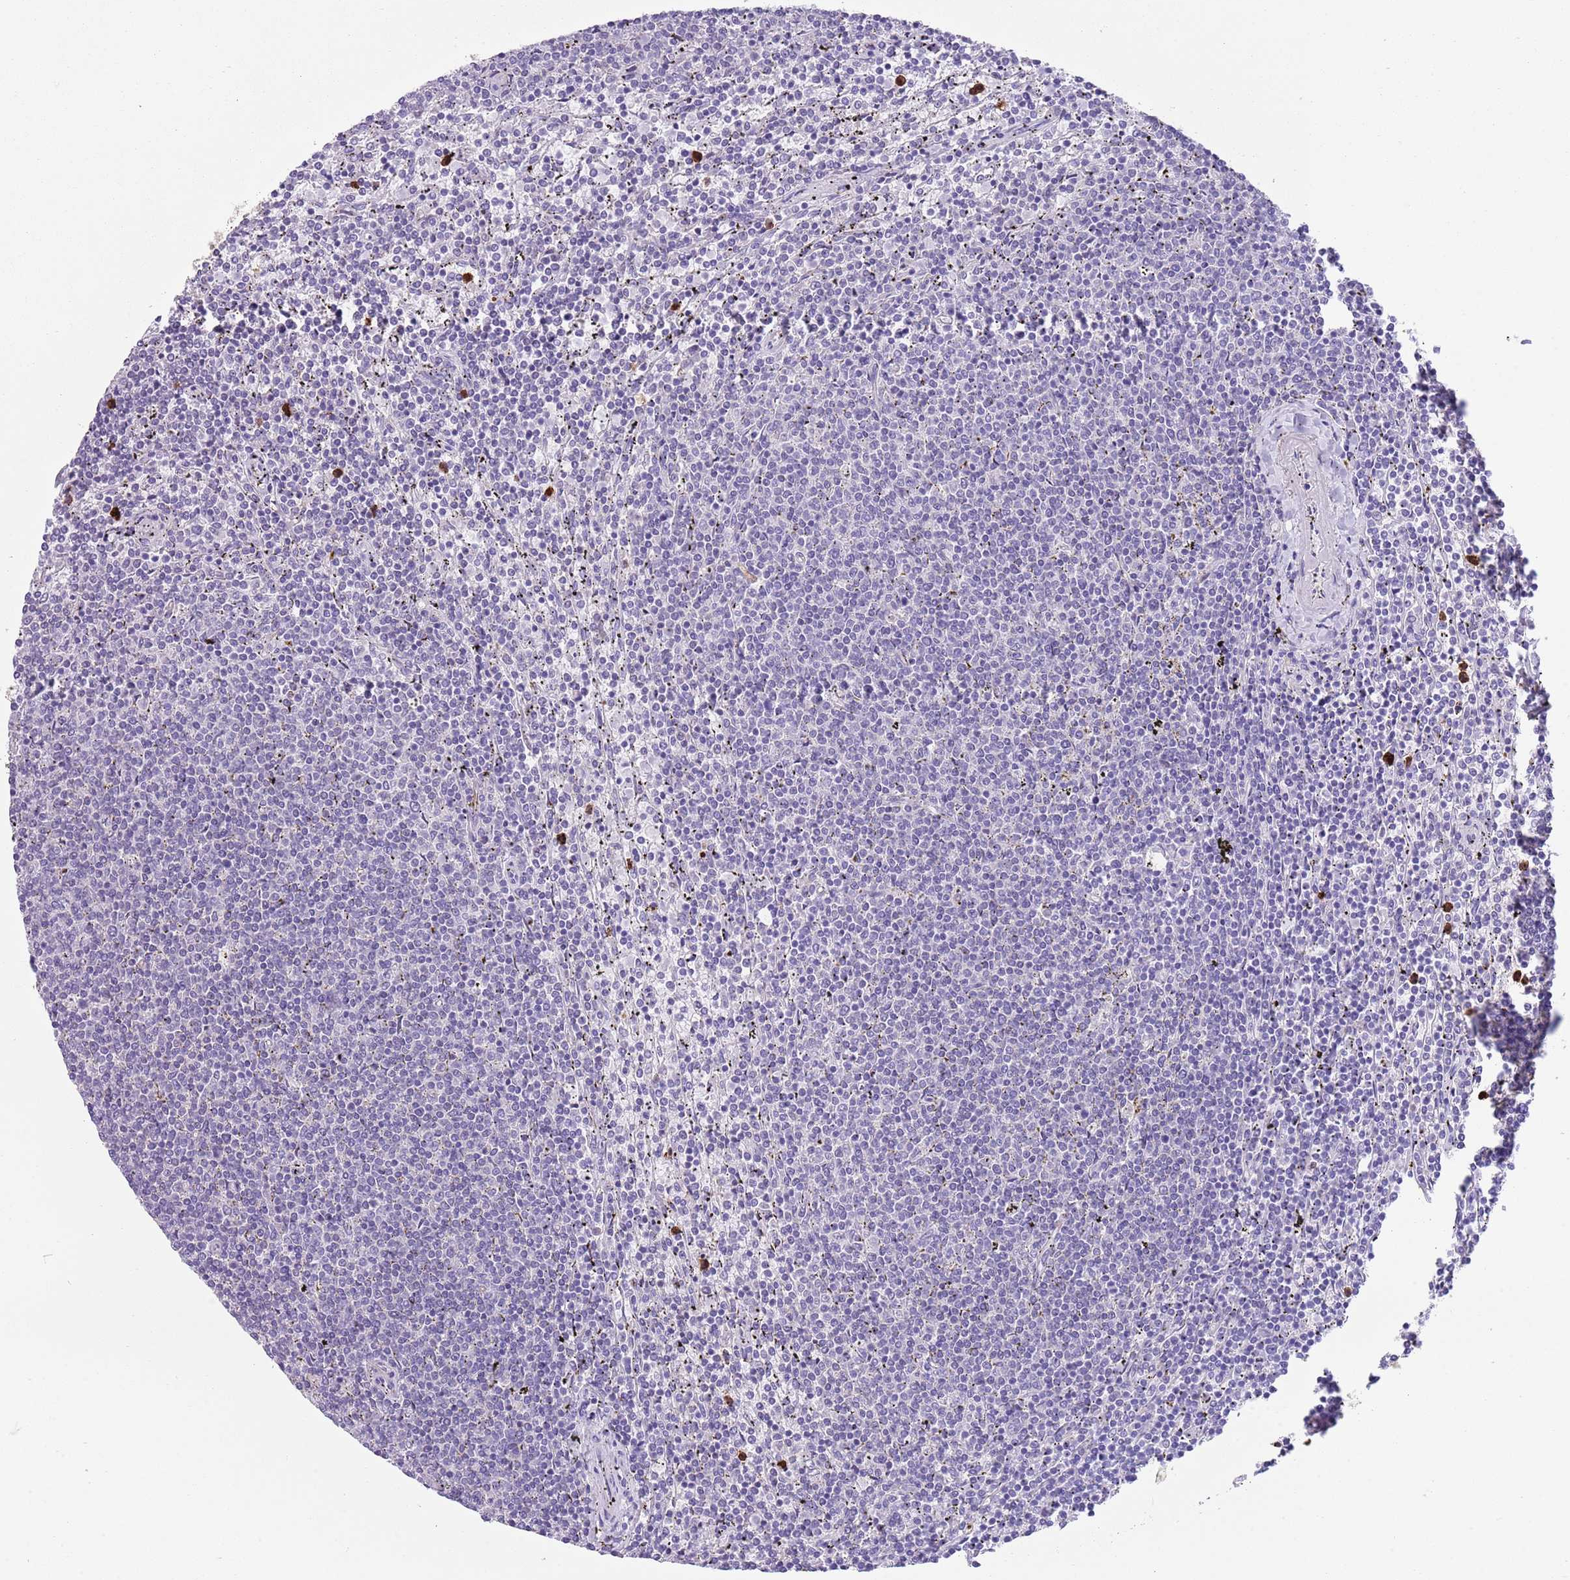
{"staining": {"intensity": "negative", "quantity": "none", "location": "none"}, "tissue": "lymphoma", "cell_type": "Tumor cells", "image_type": "cancer", "snomed": [{"axis": "morphology", "description": "Malignant lymphoma, non-Hodgkin's type, Low grade"}, {"axis": "topography", "description": "Spleen"}], "caption": "Immunohistochemistry histopathology image of low-grade malignant lymphoma, non-Hodgkin's type stained for a protein (brown), which demonstrates no positivity in tumor cells. Brightfield microscopy of immunohistochemistry stained with DAB (3,3'-diaminobenzidine) (brown) and hematoxylin (blue), captured at high magnification.", "gene": "TSGA13", "patient": {"sex": "female", "age": 50}}